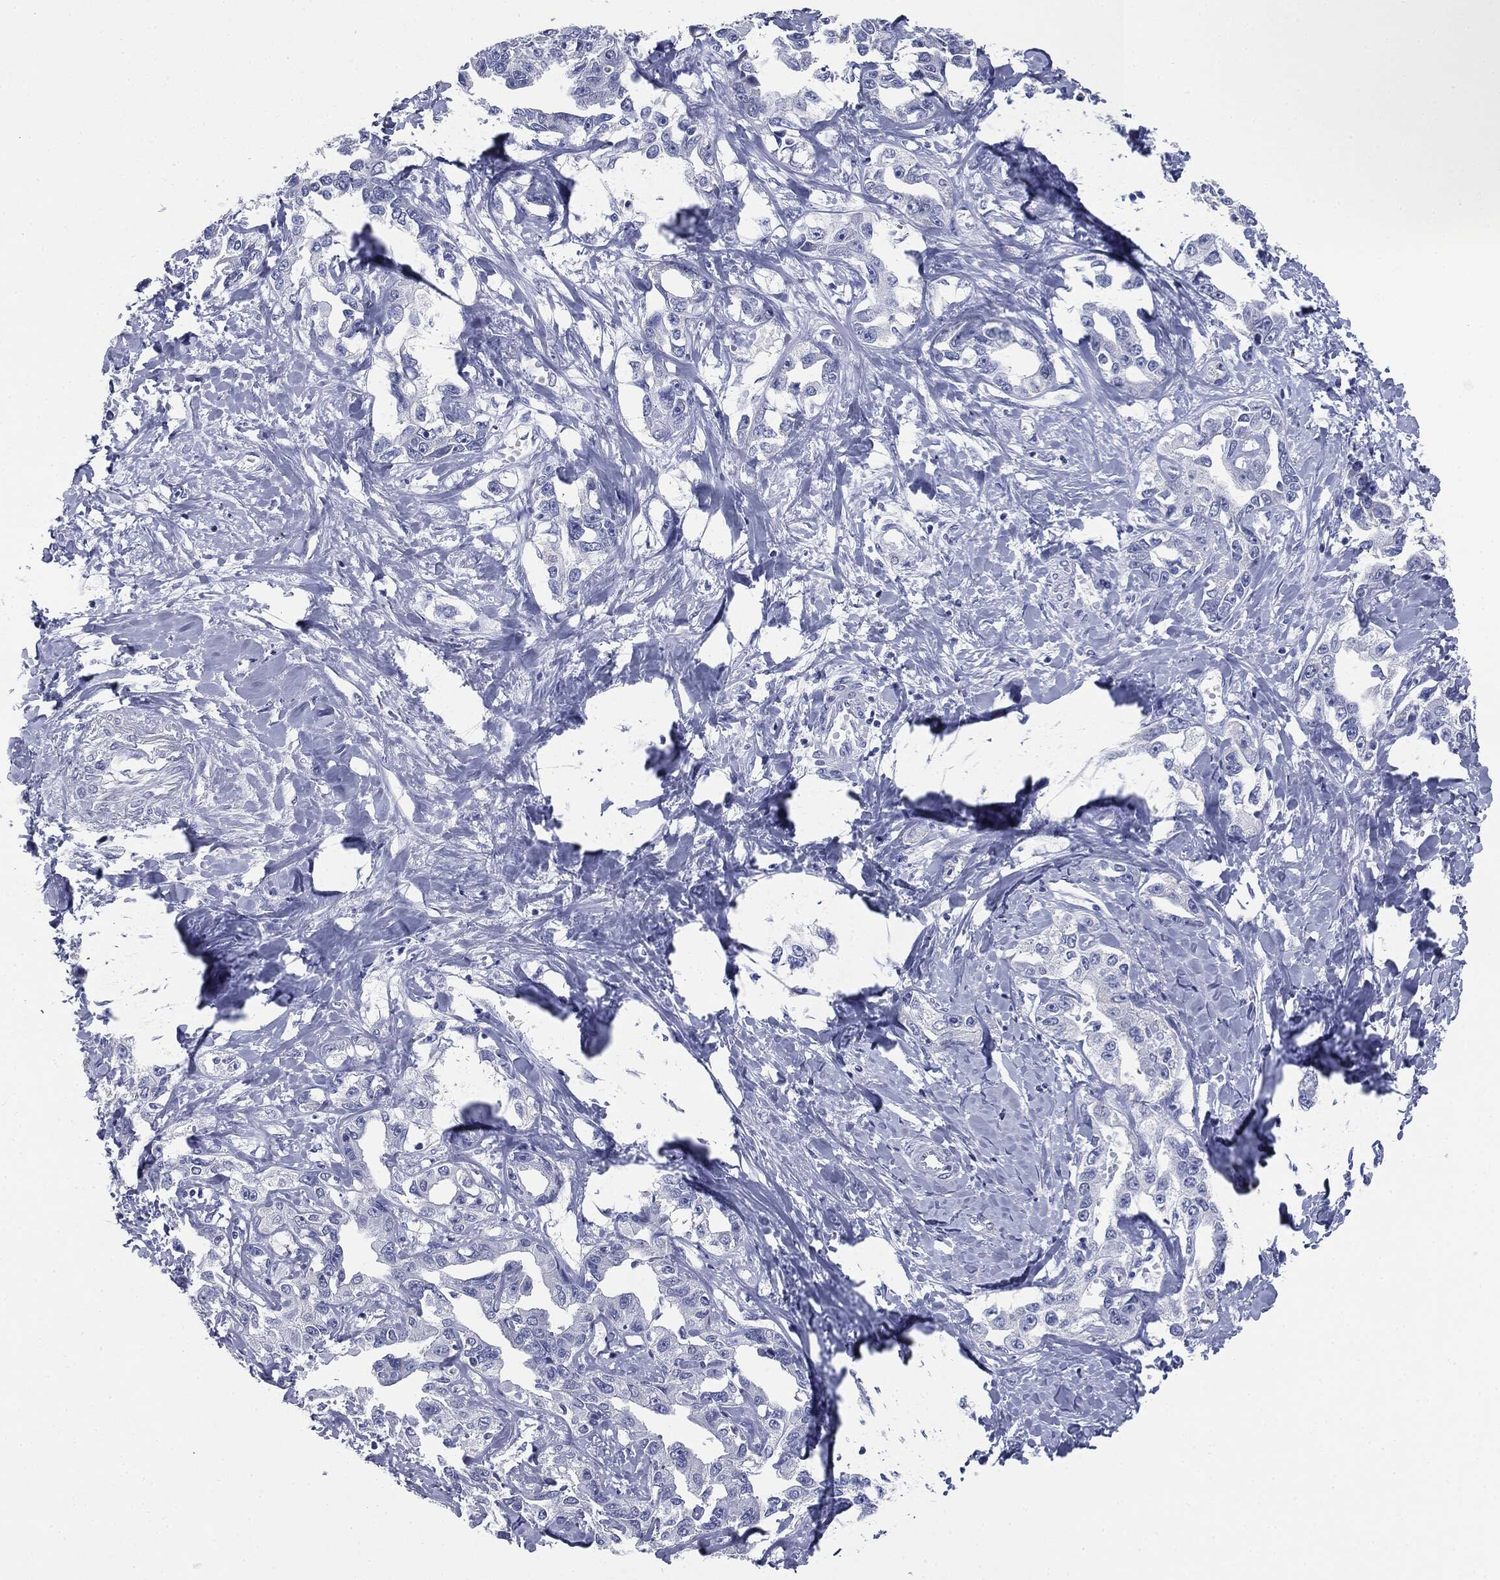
{"staining": {"intensity": "negative", "quantity": "none", "location": "none"}, "tissue": "liver cancer", "cell_type": "Tumor cells", "image_type": "cancer", "snomed": [{"axis": "morphology", "description": "Cholangiocarcinoma"}, {"axis": "topography", "description": "Liver"}], "caption": "Tumor cells show no significant expression in liver cholangiocarcinoma.", "gene": "ATP2A1", "patient": {"sex": "male", "age": 59}}